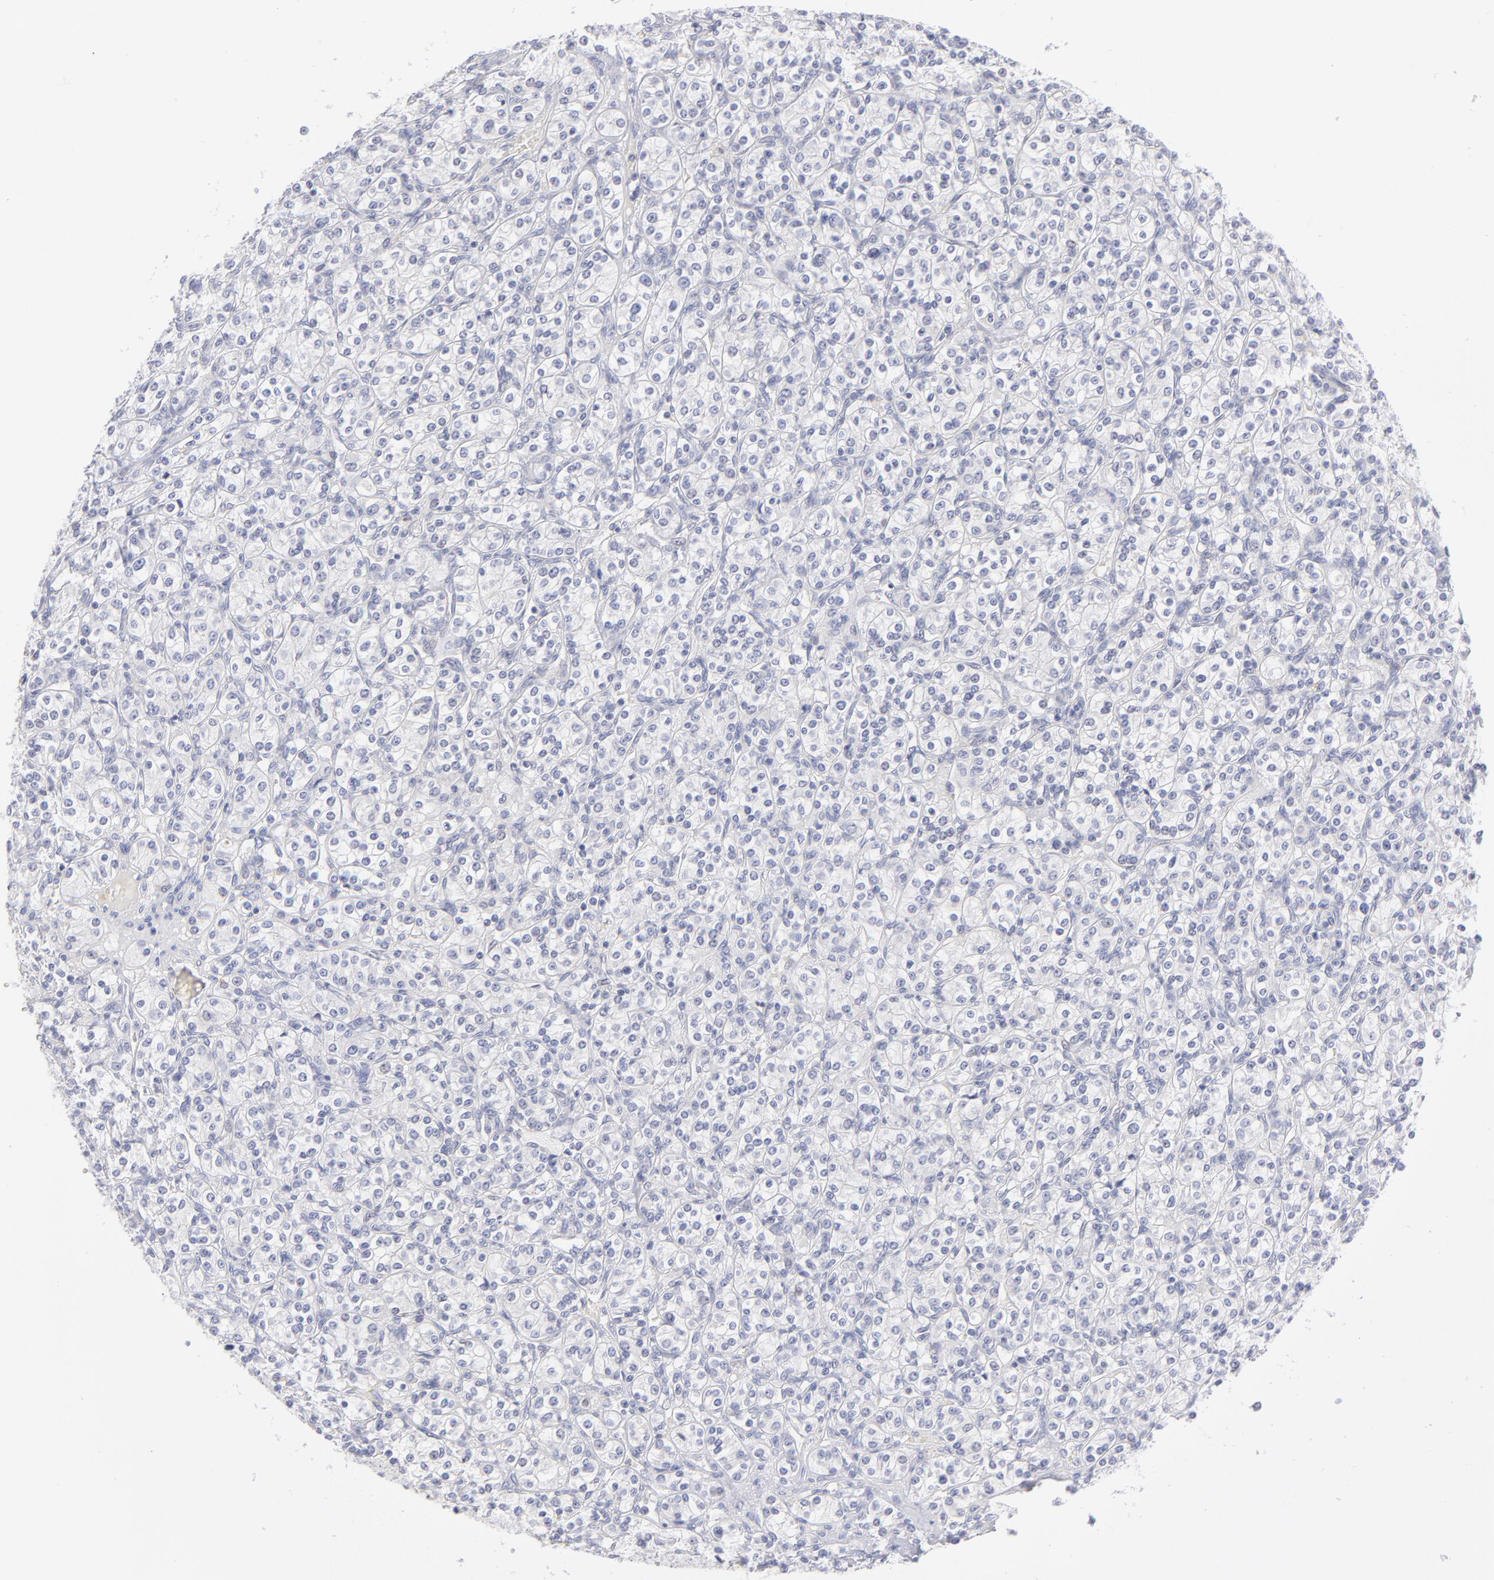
{"staining": {"intensity": "negative", "quantity": "none", "location": "none"}, "tissue": "renal cancer", "cell_type": "Tumor cells", "image_type": "cancer", "snomed": [{"axis": "morphology", "description": "Adenocarcinoma, NOS"}, {"axis": "topography", "description": "Kidney"}], "caption": "Image shows no protein staining in tumor cells of renal adenocarcinoma tissue. (DAB immunohistochemistry (IHC) visualized using brightfield microscopy, high magnification).", "gene": "MTHFD2", "patient": {"sex": "male", "age": 77}}